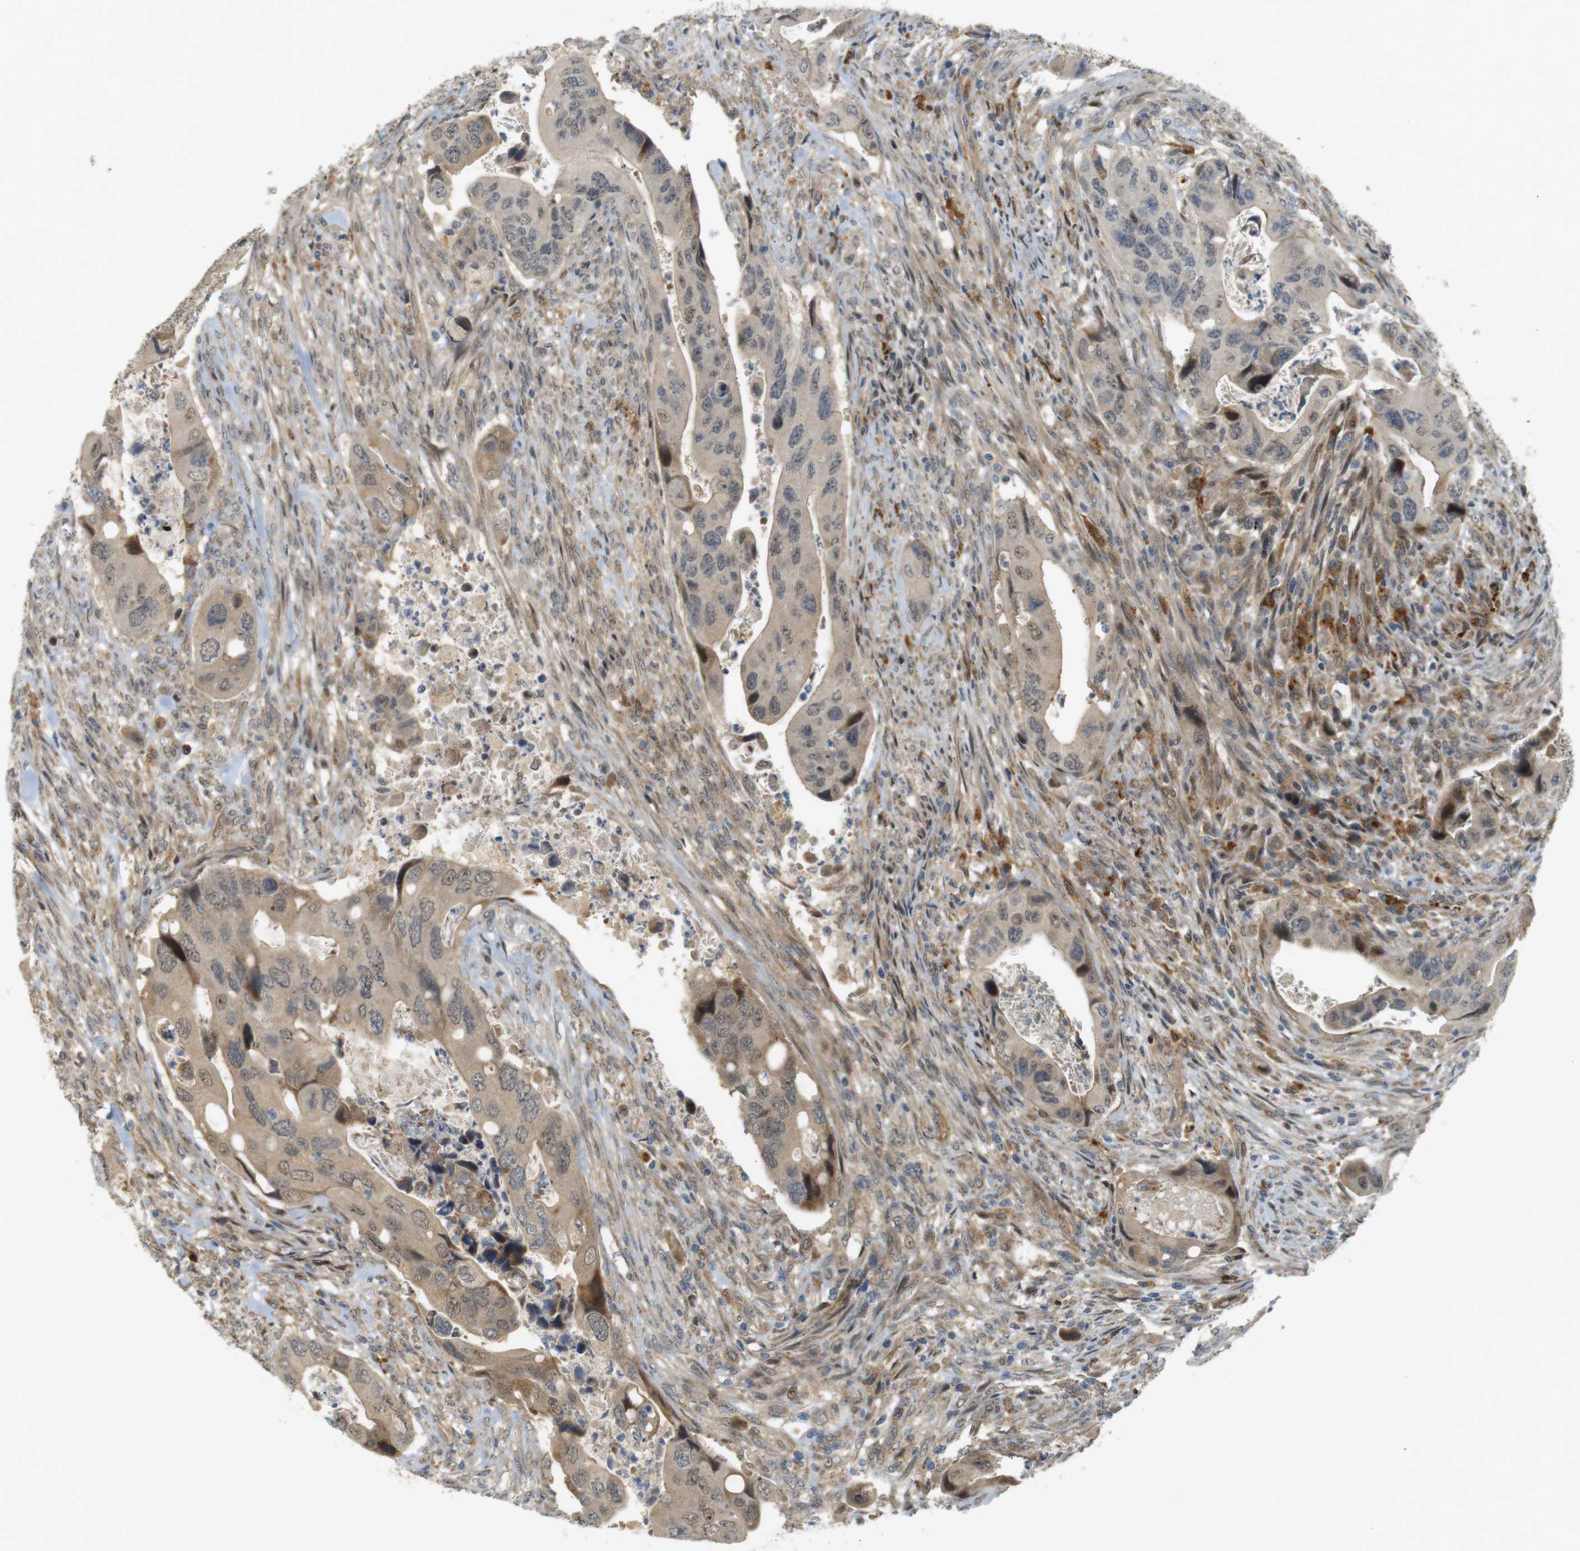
{"staining": {"intensity": "moderate", "quantity": ">75%", "location": "cytoplasmic/membranous,nuclear"}, "tissue": "colorectal cancer", "cell_type": "Tumor cells", "image_type": "cancer", "snomed": [{"axis": "morphology", "description": "Adenocarcinoma, NOS"}, {"axis": "topography", "description": "Rectum"}], "caption": "Human colorectal cancer (adenocarcinoma) stained with a protein marker shows moderate staining in tumor cells.", "gene": "TSPAN9", "patient": {"sex": "female", "age": 57}}